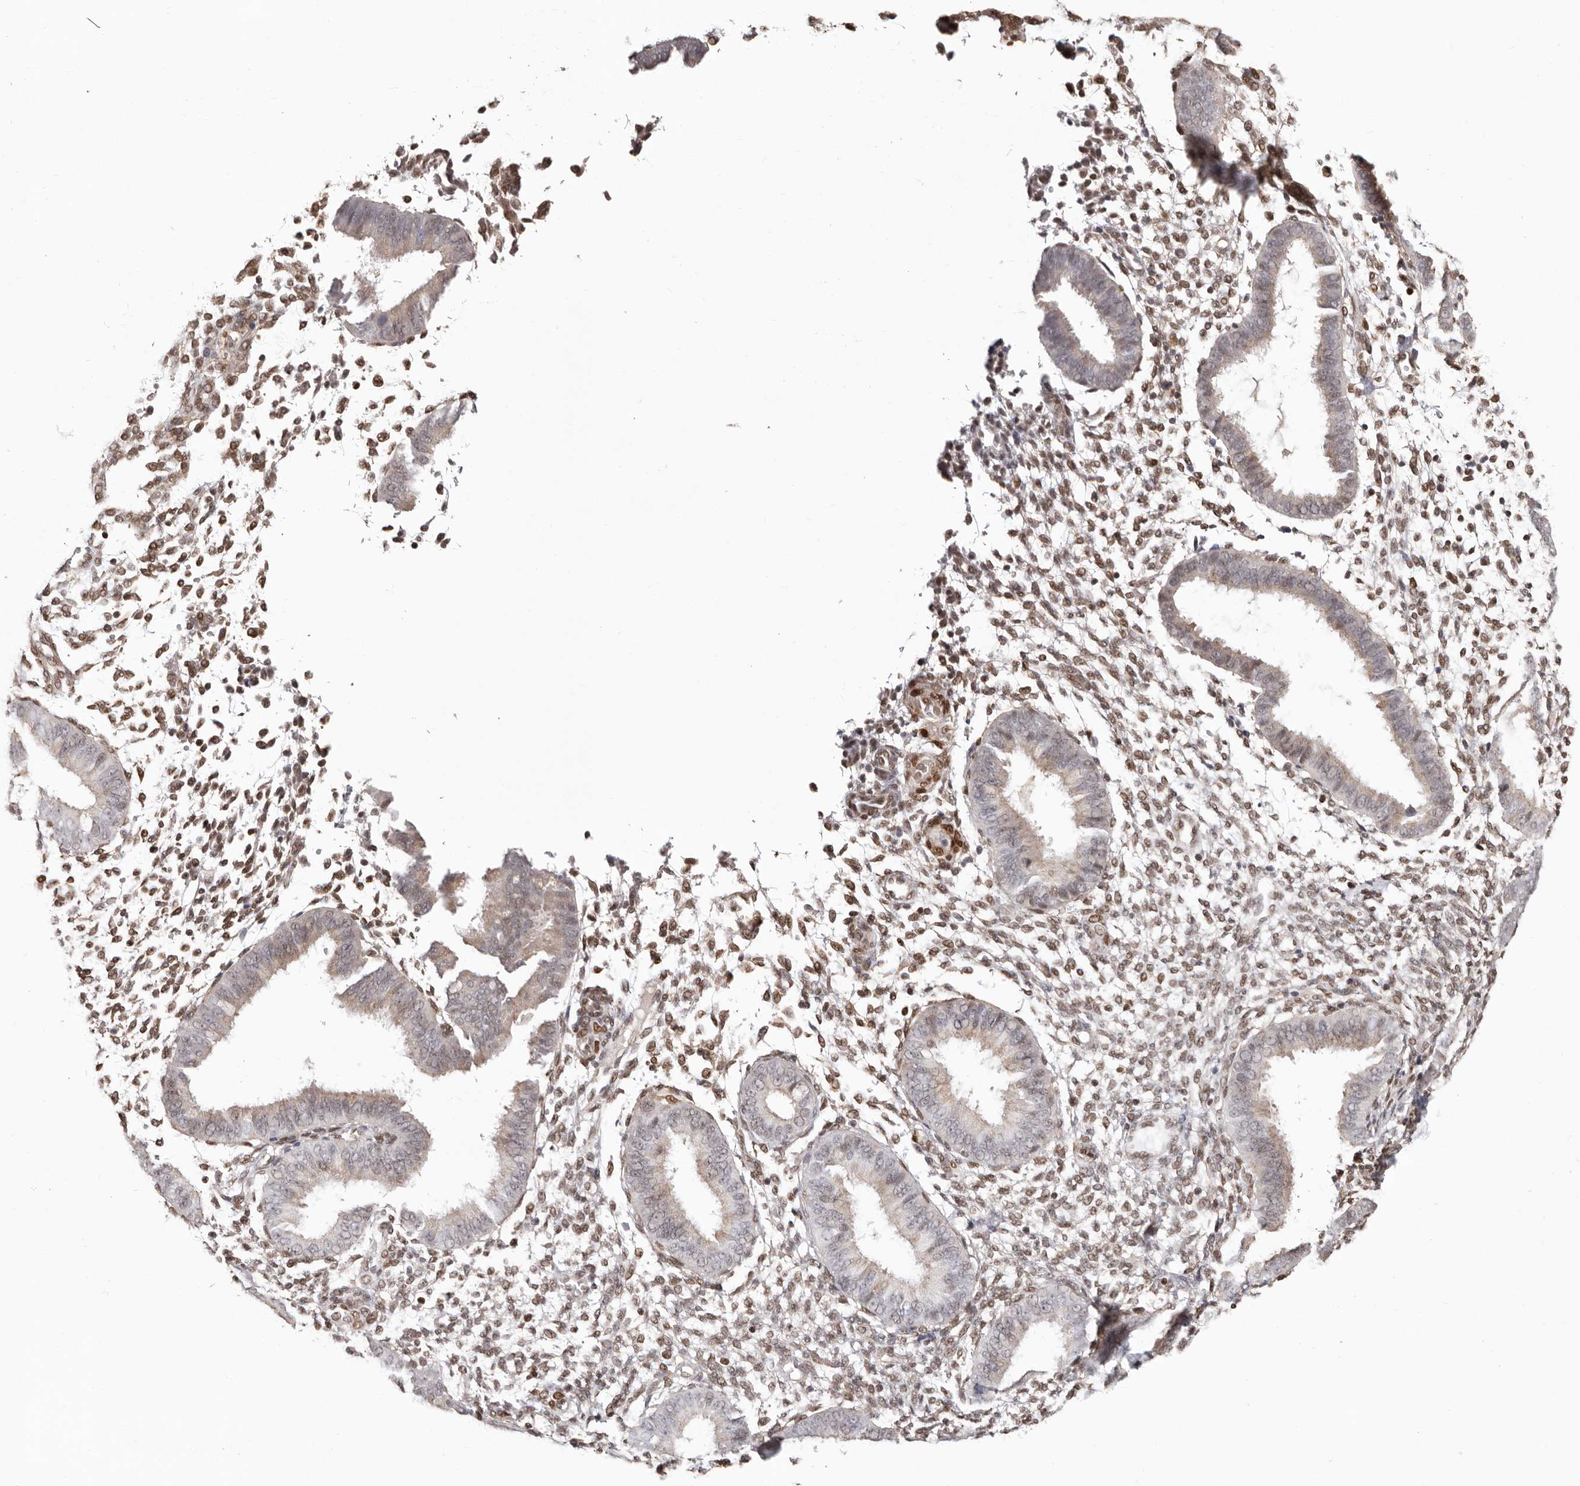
{"staining": {"intensity": "moderate", "quantity": "25%-75%", "location": "nuclear"}, "tissue": "endometrium", "cell_type": "Cells in endometrial stroma", "image_type": "normal", "snomed": [{"axis": "morphology", "description": "Normal tissue, NOS"}, {"axis": "topography", "description": "Uterus"}, {"axis": "topography", "description": "Endometrium"}], "caption": "Immunohistochemistry (IHC) staining of normal endometrium, which demonstrates medium levels of moderate nuclear positivity in about 25%-75% of cells in endometrial stroma indicating moderate nuclear protein expression. The staining was performed using DAB (3,3'-diaminobenzidine) (brown) for protein detection and nuclei were counterstained in hematoxylin (blue).", "gene": "SMAD7", "patient": {"sex": "female", "age": 48}}